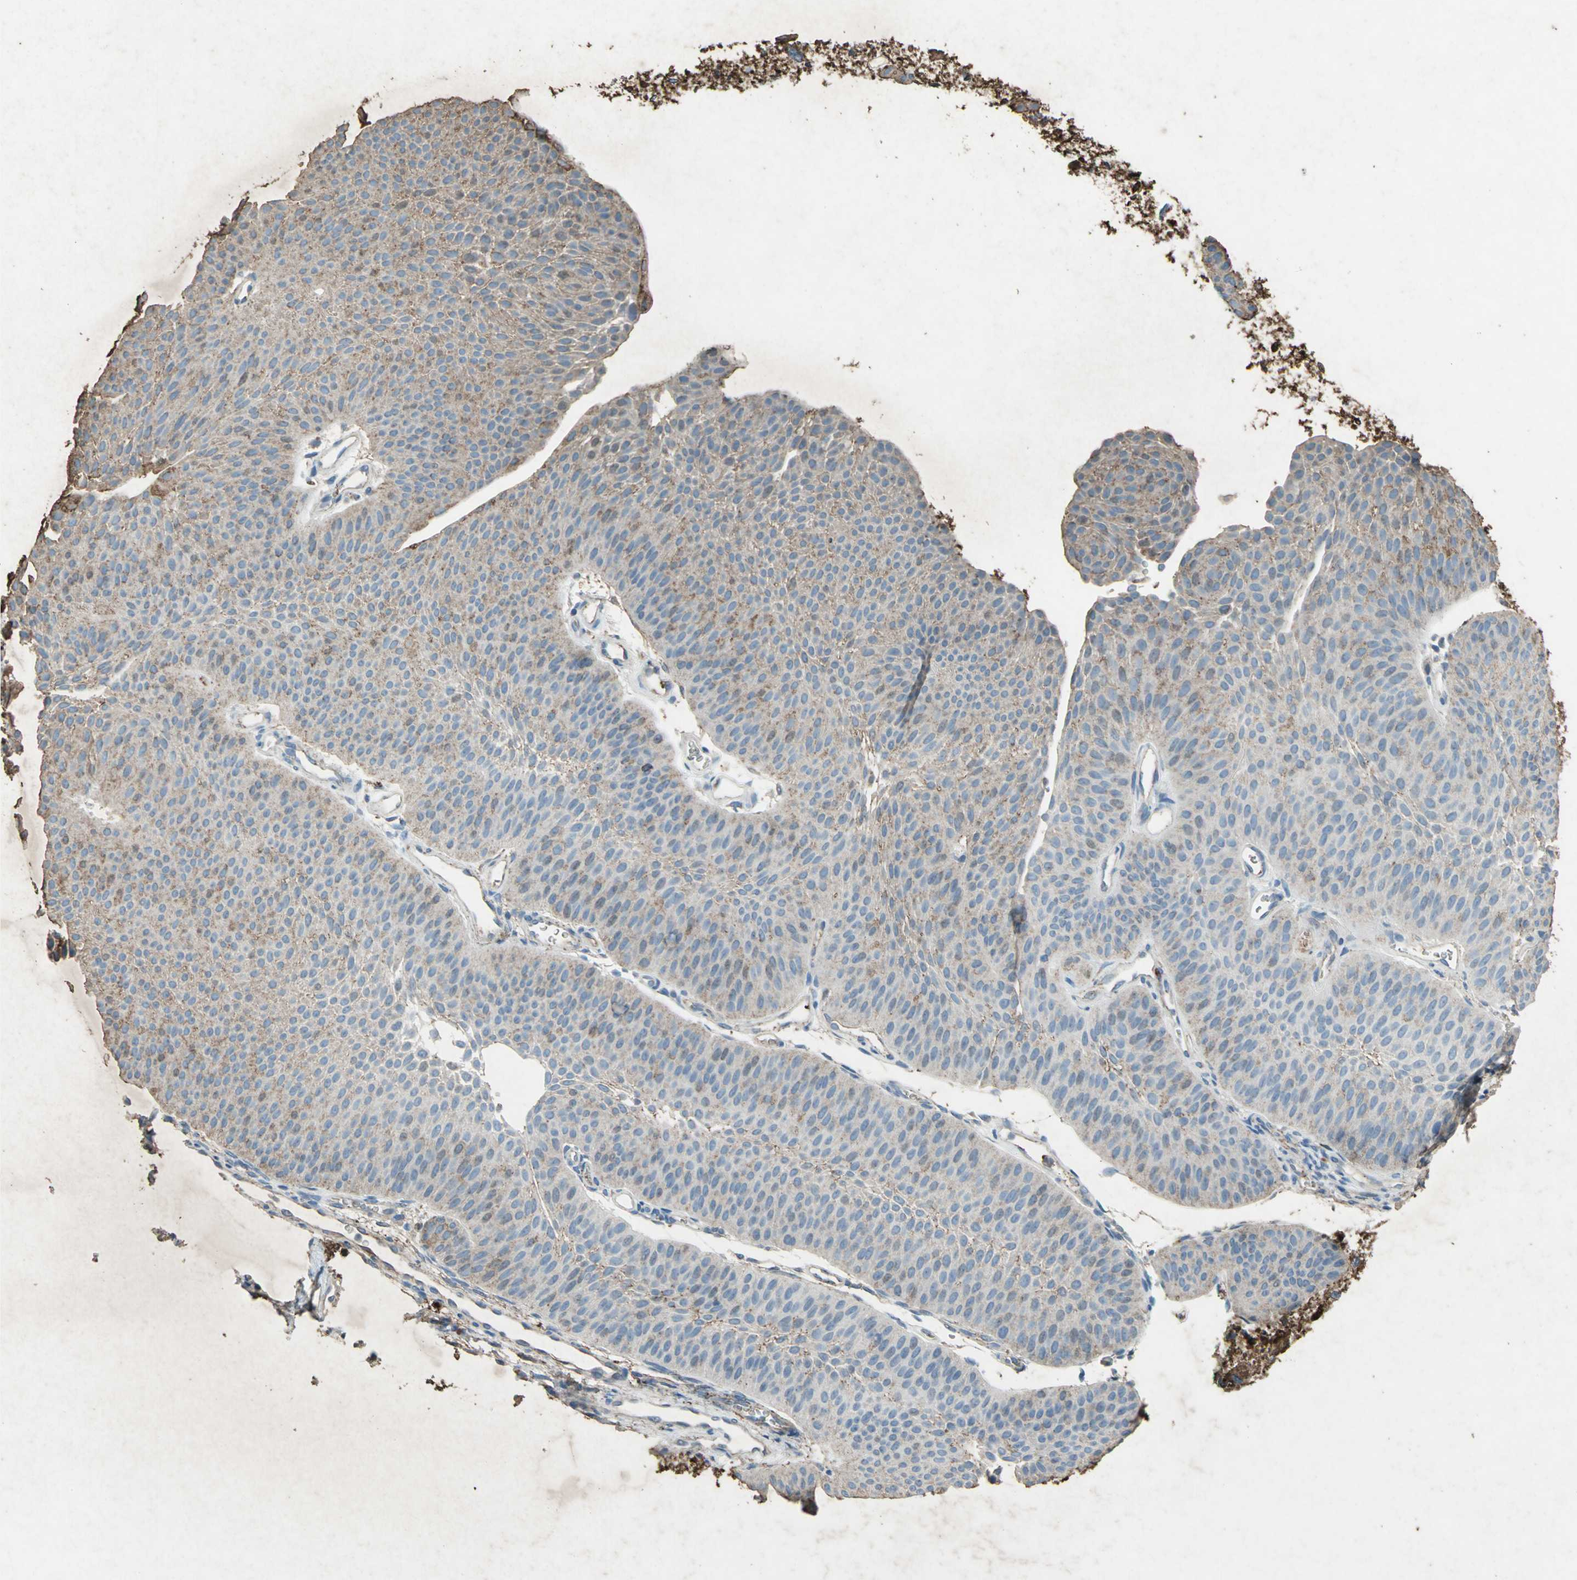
{"staining": {"intensity": "weak", "quantity": "25%-75%", "location": "cytoplasmic/membranous"}, "tissue": "urothelial cancer", "cell_type": "Tumor cells", "image_type": "cancer", "snomed": [{"axis": "morphology", "description": "Urothelial carcinoma, Low grade"}, {"axis": "topography", "description": "Urinary bladder"}], "caption": "A micrograph of human low-grade urothelial carcinoma stained for a protein demonstrates weak cytoplasmic/membranous brown staining in tumor cells. Using DAB (brown) and hematoxylin (blue) stains, captured at high magnification using brightfield microscopy.", "gene": "CCR6", "patient": {"sex": "female", "age": 60}}